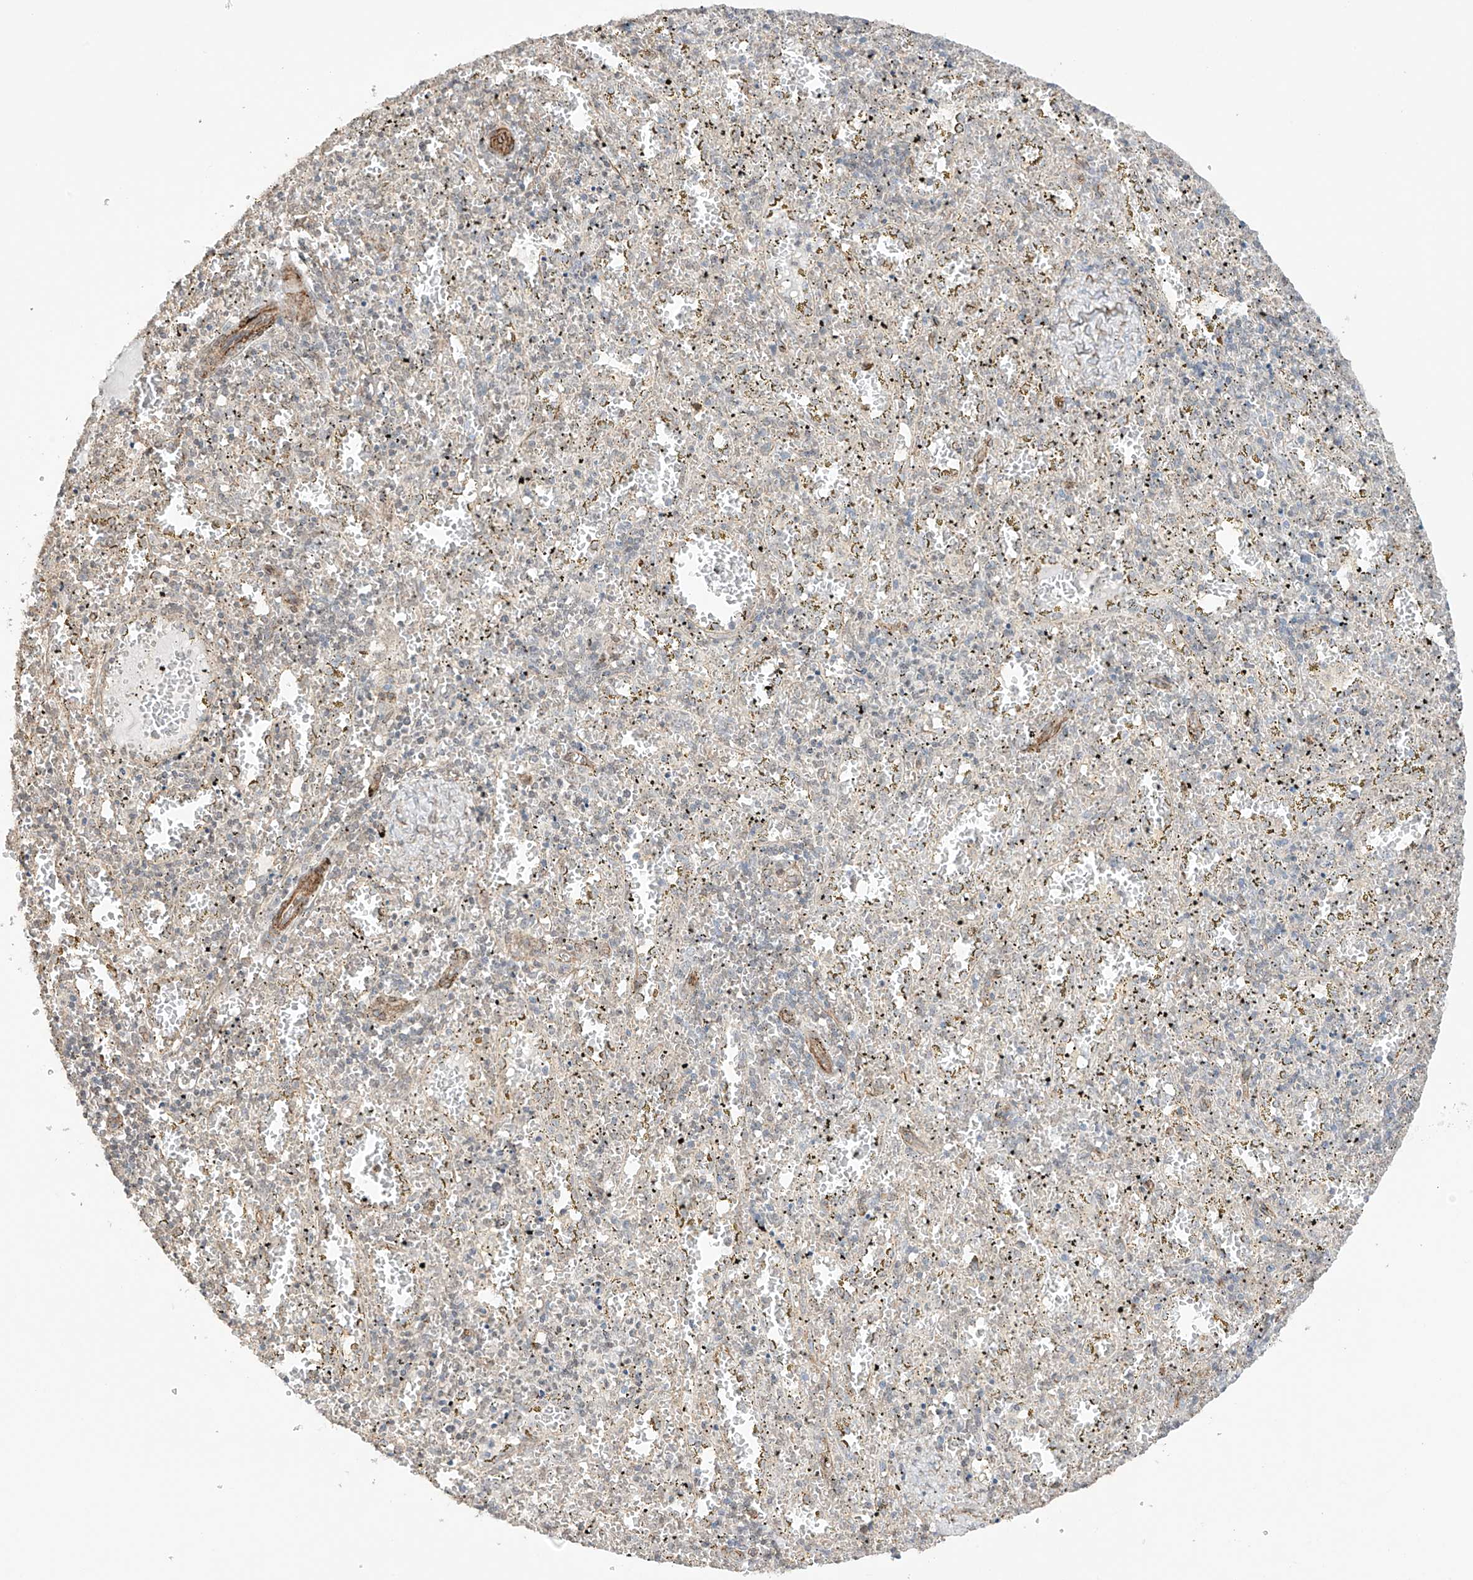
{"staining": {"intensity": "weak", "quantity": "<25%", "location": "cytoplasmic/membranous"}, "tissue": "spleen", "cell_type": "Cells in red pulp", "image_type": "normal", "snomed": [{"axis": "morphology", "description": "Normal tissue, NOS"}, {"axis": "topography", "description": "Spleen"}], "caption": "The micrograph reveals no staining of cells in red pulp in unremarkable spleen.", "gene": "TTLL5", "patient": {"sex": "male", "age": 11}}